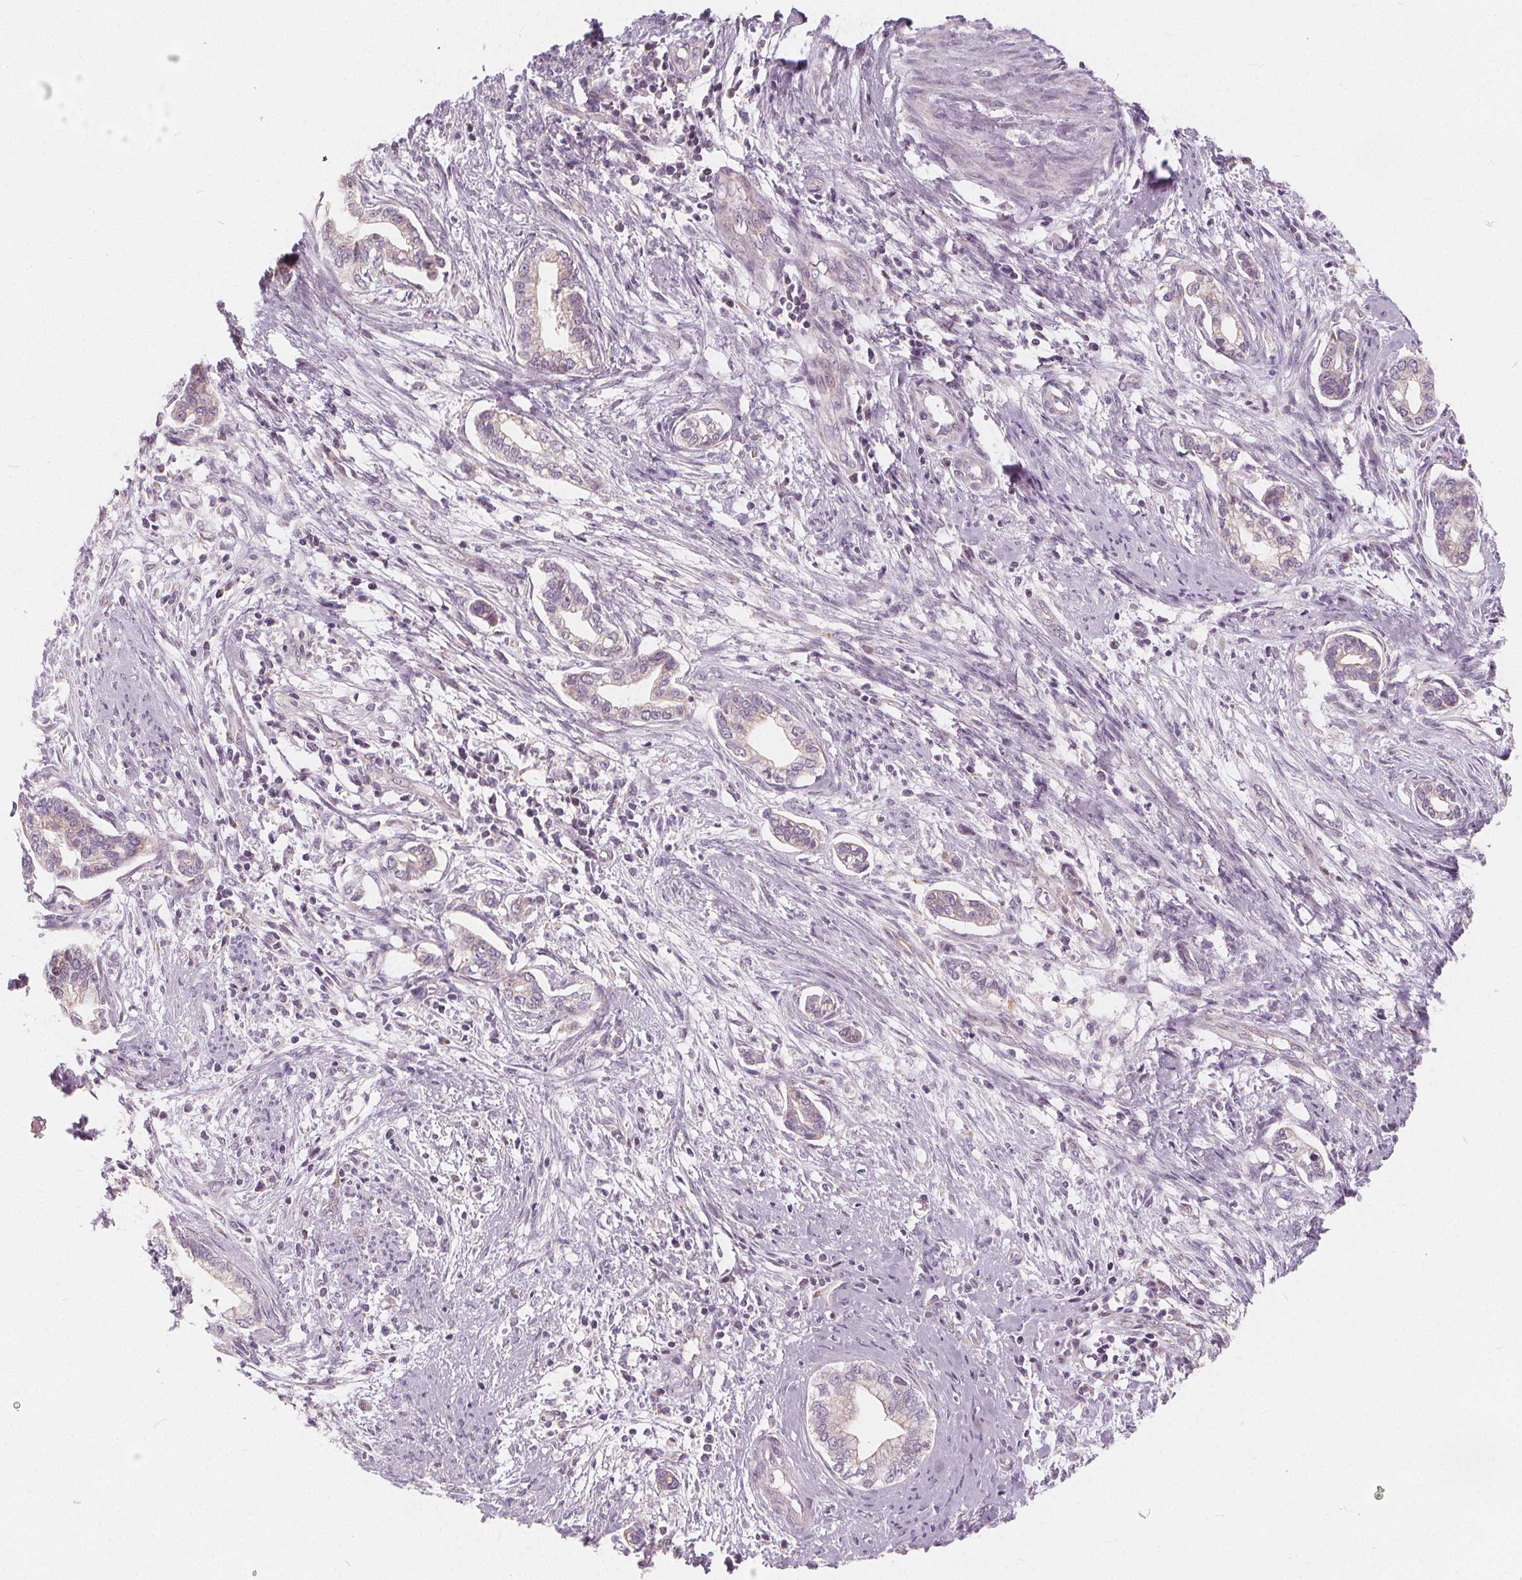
{"staining": {"intensity": "weak", "quantity": "<25%", "location": "cytoplasmic/membranous"}, "tissue": "cervical cancer", "cell_type": "Tumor cells", "image_type": "cancer", "snomed": [{"axis": "morphology", "description": "Adenocarcinoma, NOS"}, {"axis": "topography", "description": "Cervix"}], "caption": "High power microscopy histopathology image of an IHC image of cervical adenocarcinoma, revealing no significant staining in tumor cells.", "gene": "NUP210L", "patient": {"sex": "female", "age": 62}}